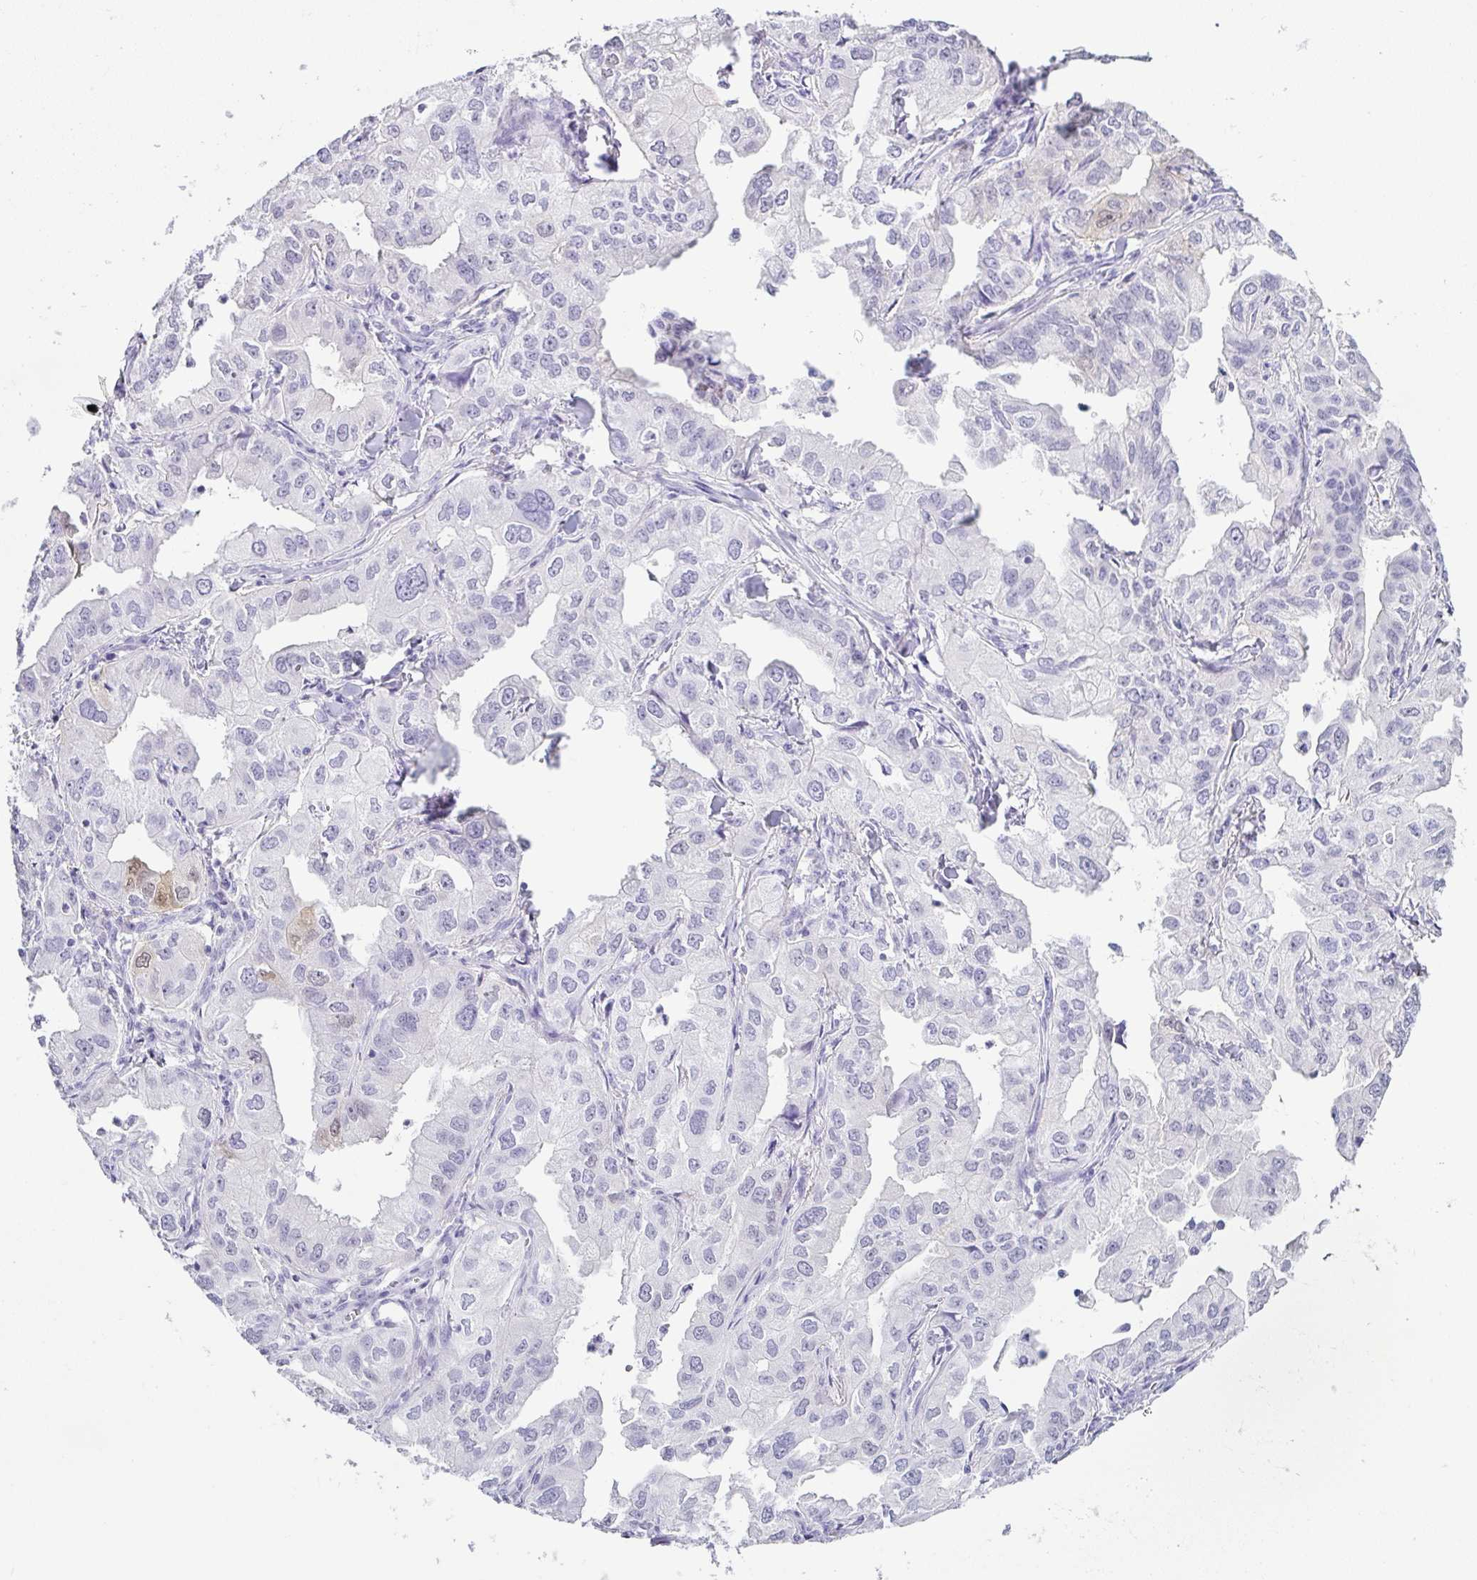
{"staining": {"intensity": "moderate", "quantity": "<25%", "location": "nuclear"}, "tissue": "lung cancer", "cell_type": "Tumor cells", "image_type": "cancer", "snomed": [{"axis": "morphology", "description": "Adenocarcinoma, NOS"}, {"axis": "topography", "description": "Lung"}], "caption": "Immunohistochemical staining of lung adenocarcinoma reveals moderate nuclear protein positivity in about <25% of tumor cells.", "gene": "SERPINB3", "patient": {"sex": "male", "age": 48}}